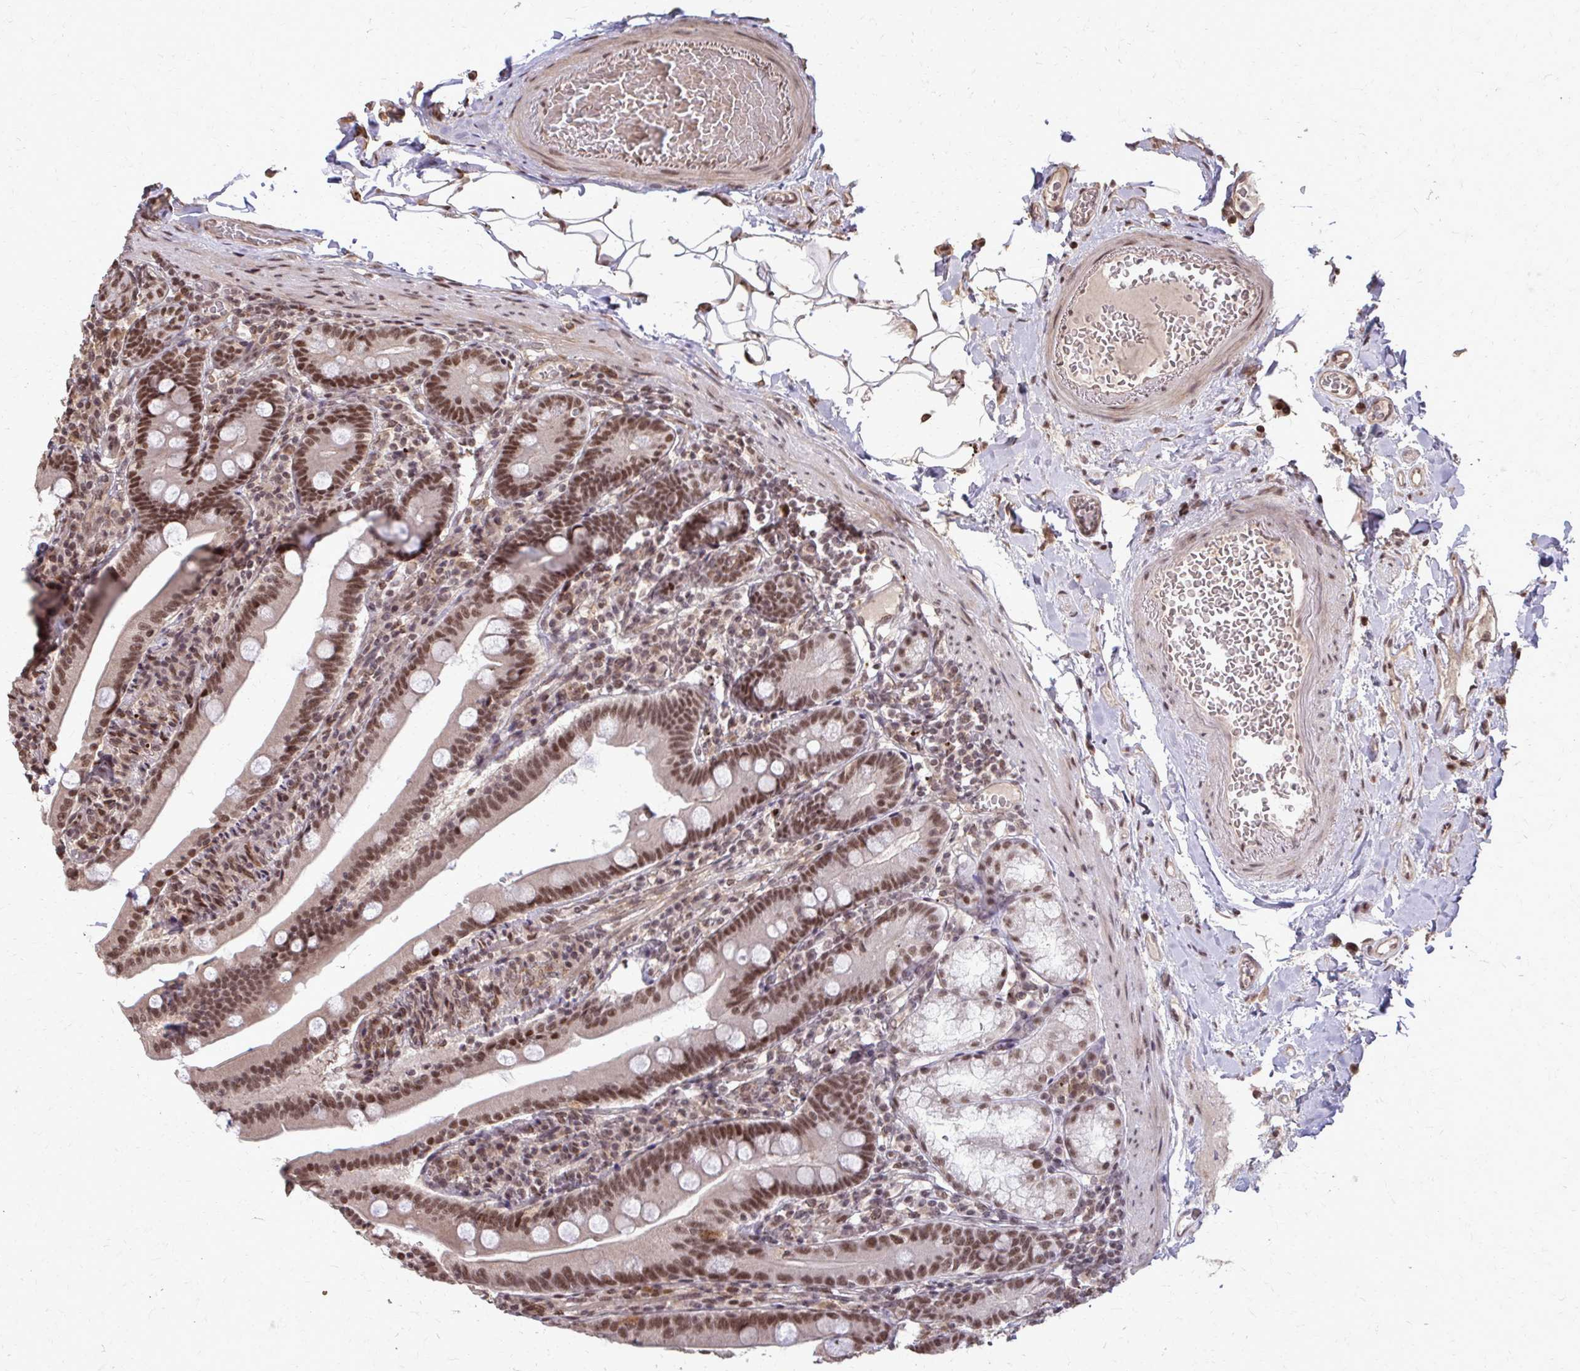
{"staining": {"intensity": "moderate", "quantity": ">75%", "location": "nuclear"}, "tissue": "duodenum", "cell_type": "Glandular cells", "image_type": "normal", "snomed": [{"axis": "morphology", "description": "Normal tissue, NOS"}, {"axis": "topography", "description": "Duodenum"}], "caption": "Immunohistochemistry of normal duodenum exhibits medium levels of moderate nuclear expression in about >75% of glandular cells. (DAB IHC with brightfield microscopy, high magnification).", "gene": "SS18", "patient": {"sex": "female", "age": 67}}